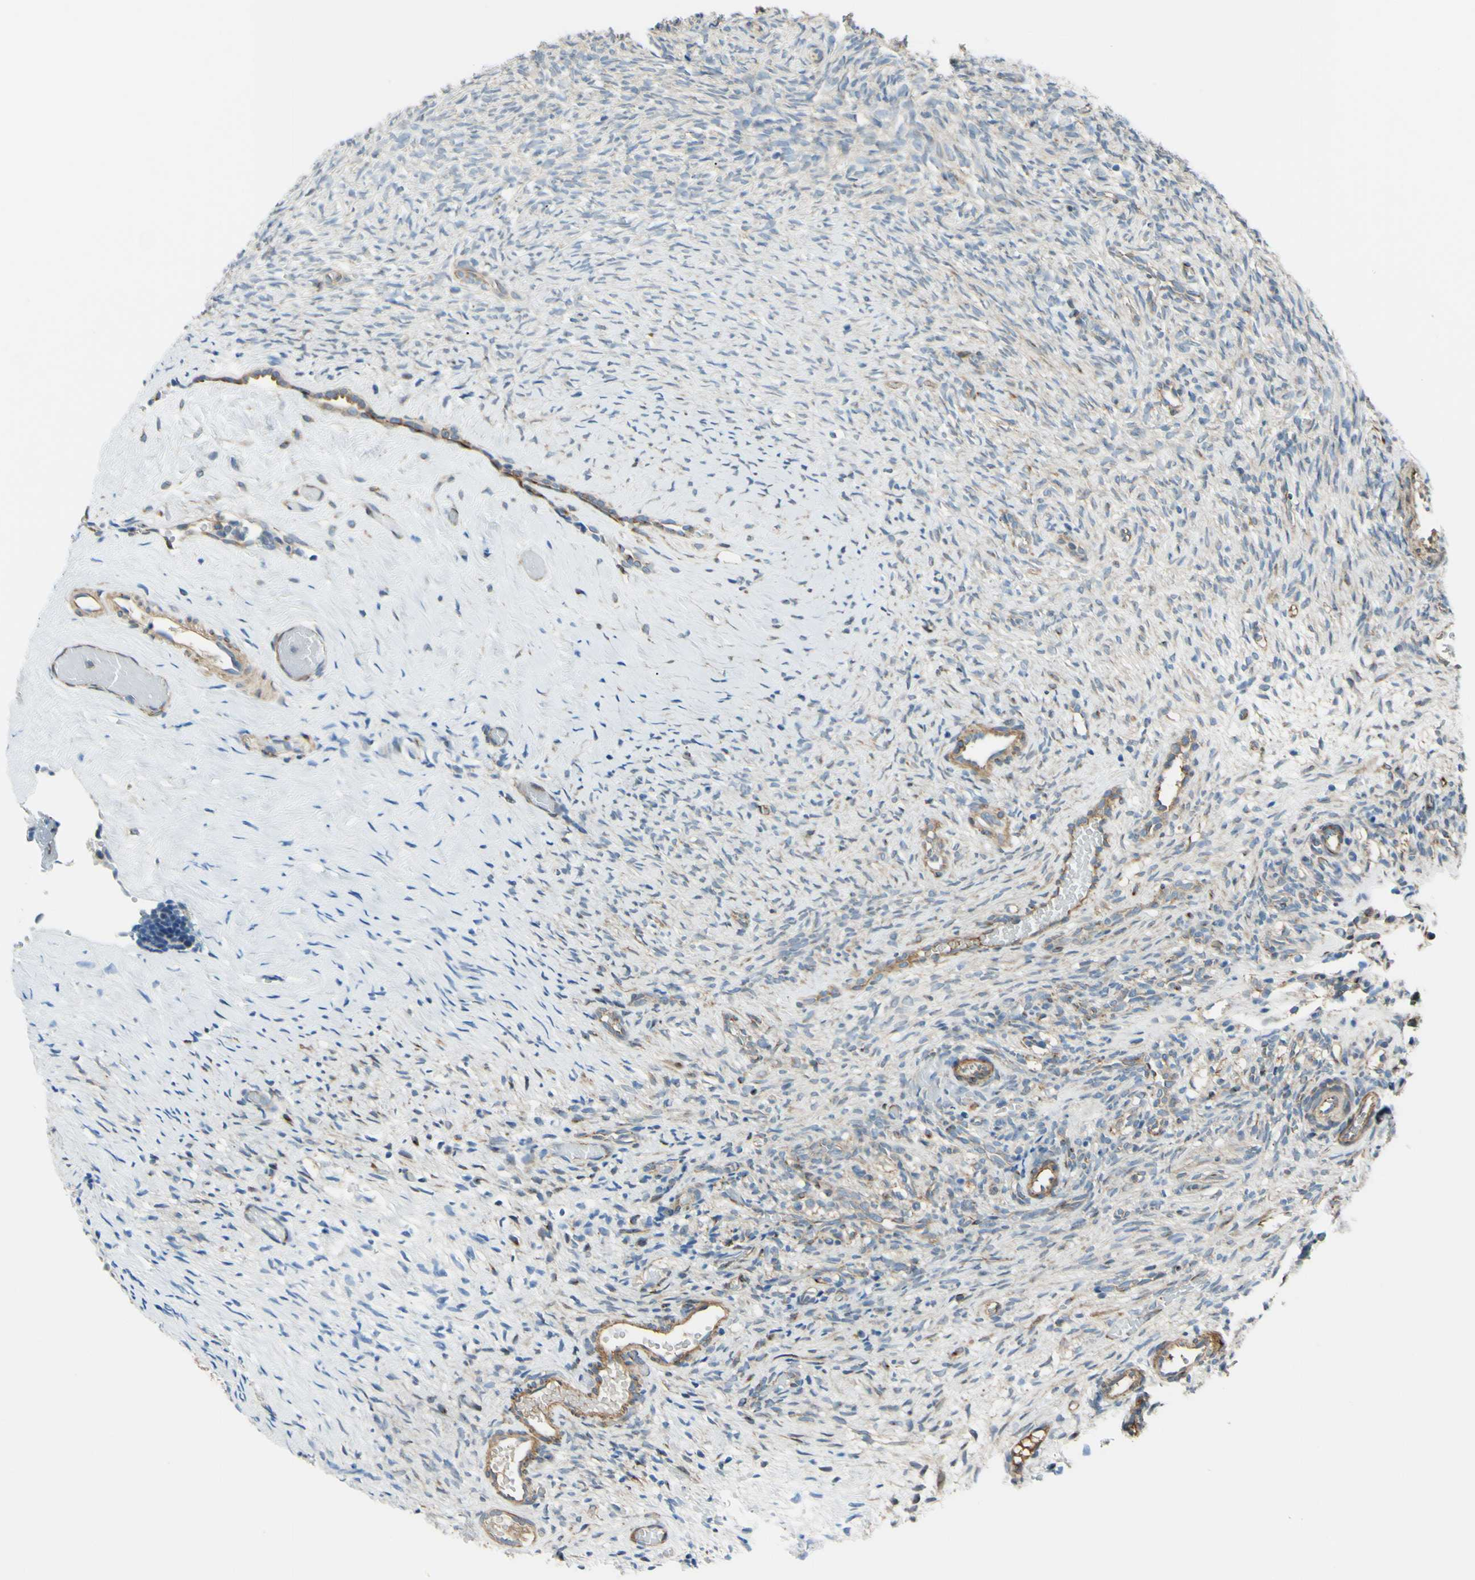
{"staining": {"intensity": "weak", "quantity": "25%-75%", "location": "cytoplasmic/membranous"}, "tissue": "ovary", "cell_type": "Ovarian stroma cells", "image_type": "normal", "snomed": [{"axis": "morphology", "description": "Normal tissue, NOS"}, {"axis": "topography", "description": "Ovary"}], "caption": "Immunohistochemical staining of benign human ovary exhibits 25%-75% levels of weak cytoplasmic/membranous protein staining in about 25%-75% of ovarian stroma cells.", "gene": "ARHGAP1", "patient": {"sex": "female", "age": 35}}